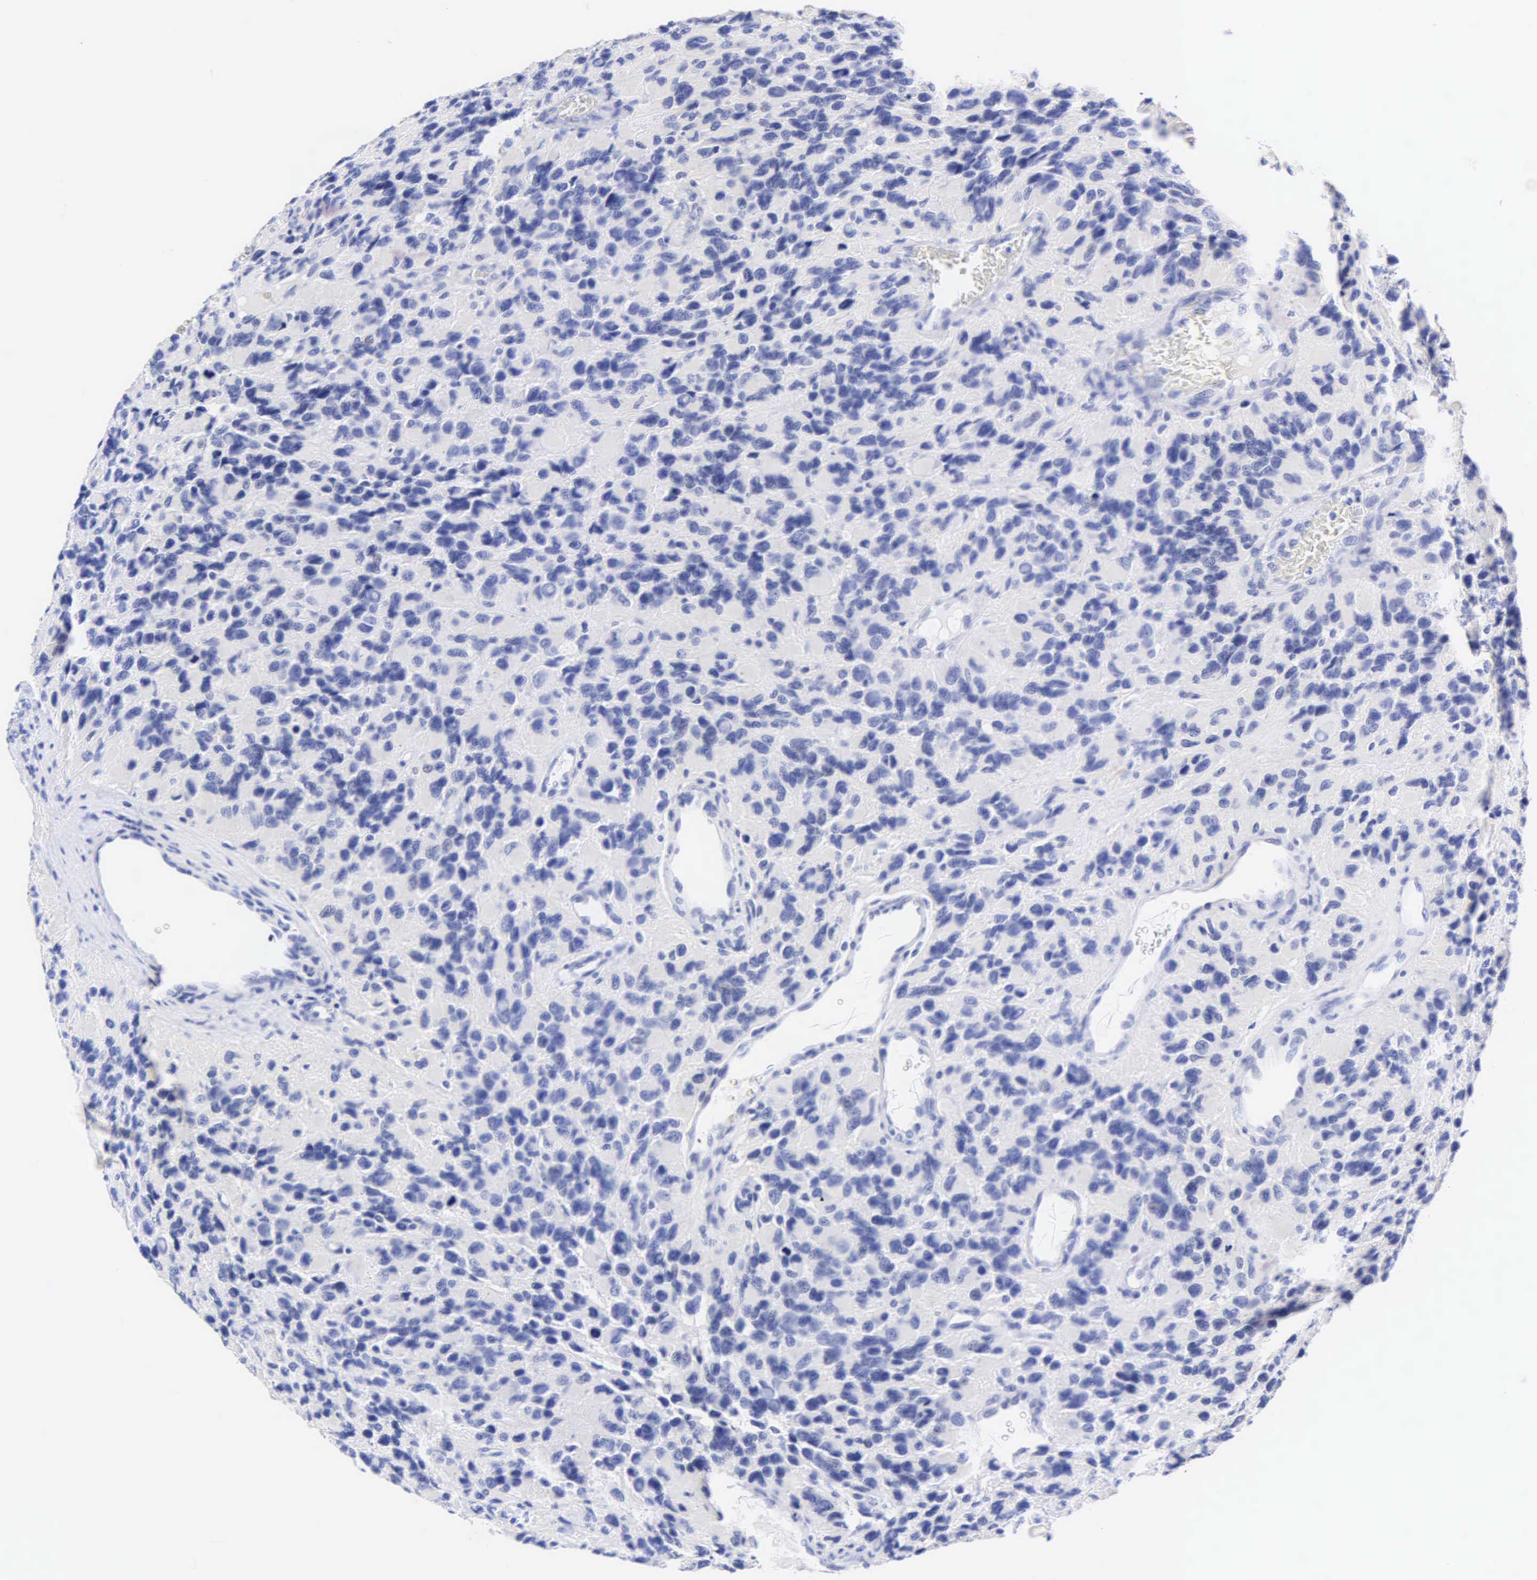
{"staining": {"intensity": "negative", "quantity": "none", "location": "none"}, "tissue": "glioma", "cell_type": "Tumor cells", "image_type": "cancer", "snomed": [{"axis": "morphology", "description": "Glioma, malignant, High grade"}, {"axis": "topography", "description": "Brain"}], "caption": "There is no significant positivity in tumor cells of glioma.", "gene": "DES", "patient": {"sex": "male", "age": 77}}